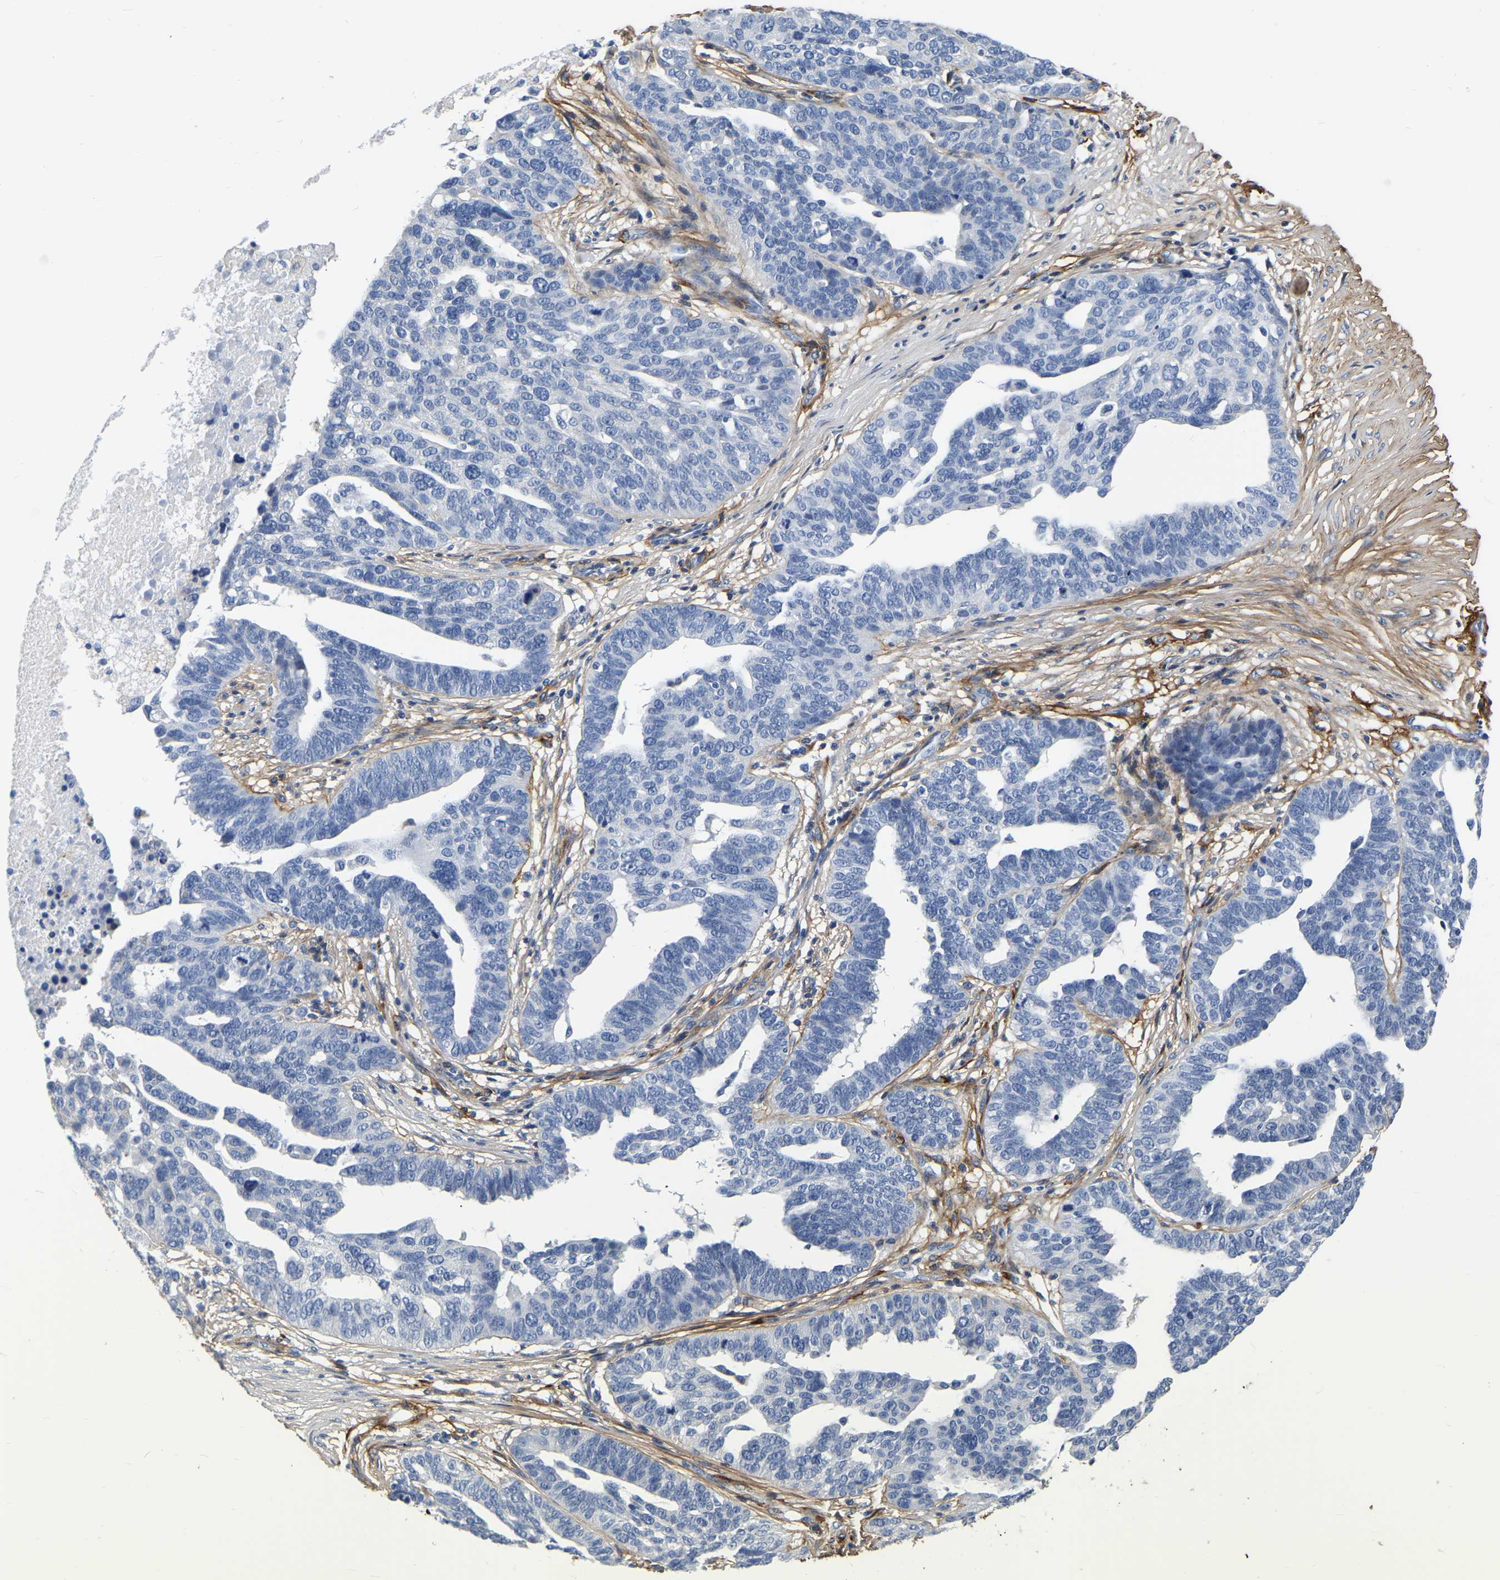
{"staining": {"intensity": "negative", "quantity": "none", "location": "none"}, "tissue": "ovarian cancer", "cell_type": "Tumor cells", "image_type": "cancer", "snomed": [{"axis": "morphology", "description": "Cystadenocarcinoma, serous, NOS"}, {"axis": "topography", "description": "Ovary"}], "caption": "There is no significant staining in tumor cells of ovarian cancer (serous cystadenocarcinoma).", "gene": "COL6A1", "patient": {"sex": "female", "age": 59}}